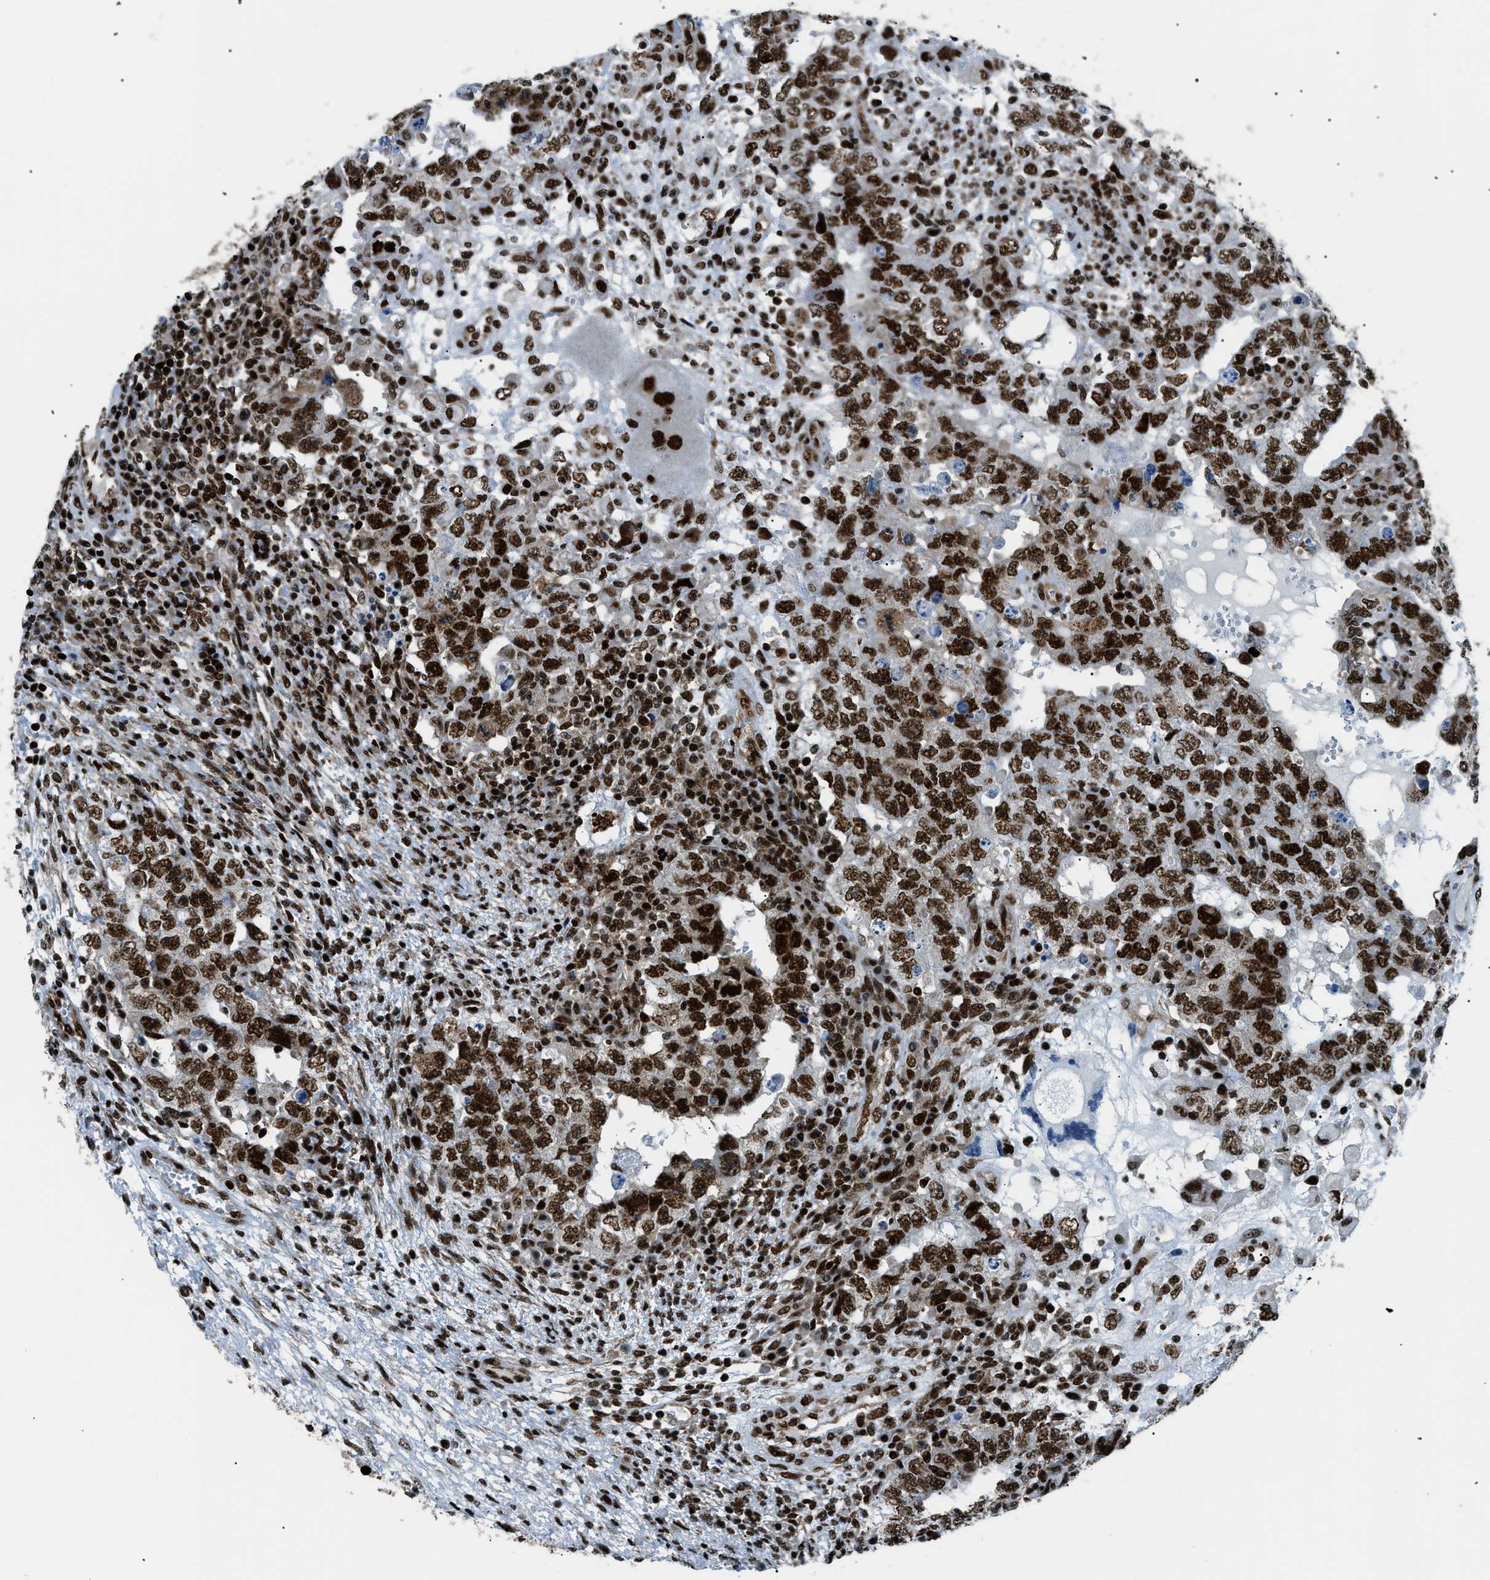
{"staining": {"intensity": "strong", "quantity": ">75%", "location": "nuclear"}, "tissue": "testis cancer", "cell_type": "Tumor cells", "image_type": "cancer", "snomed": [{"axis": "morphology", "description": "Carcinoma, Embryonal, NOS"}, {"axis": "topography", "description": "Testis"}], "caption": "An IHC micrograph of tumor tissue is shown. Protein staining in brown highlights strong nuclear positivity in testis cancer within tumor cells.", "gene": "HNRNPK", "patient": {"sex": "male", "age": 26}}